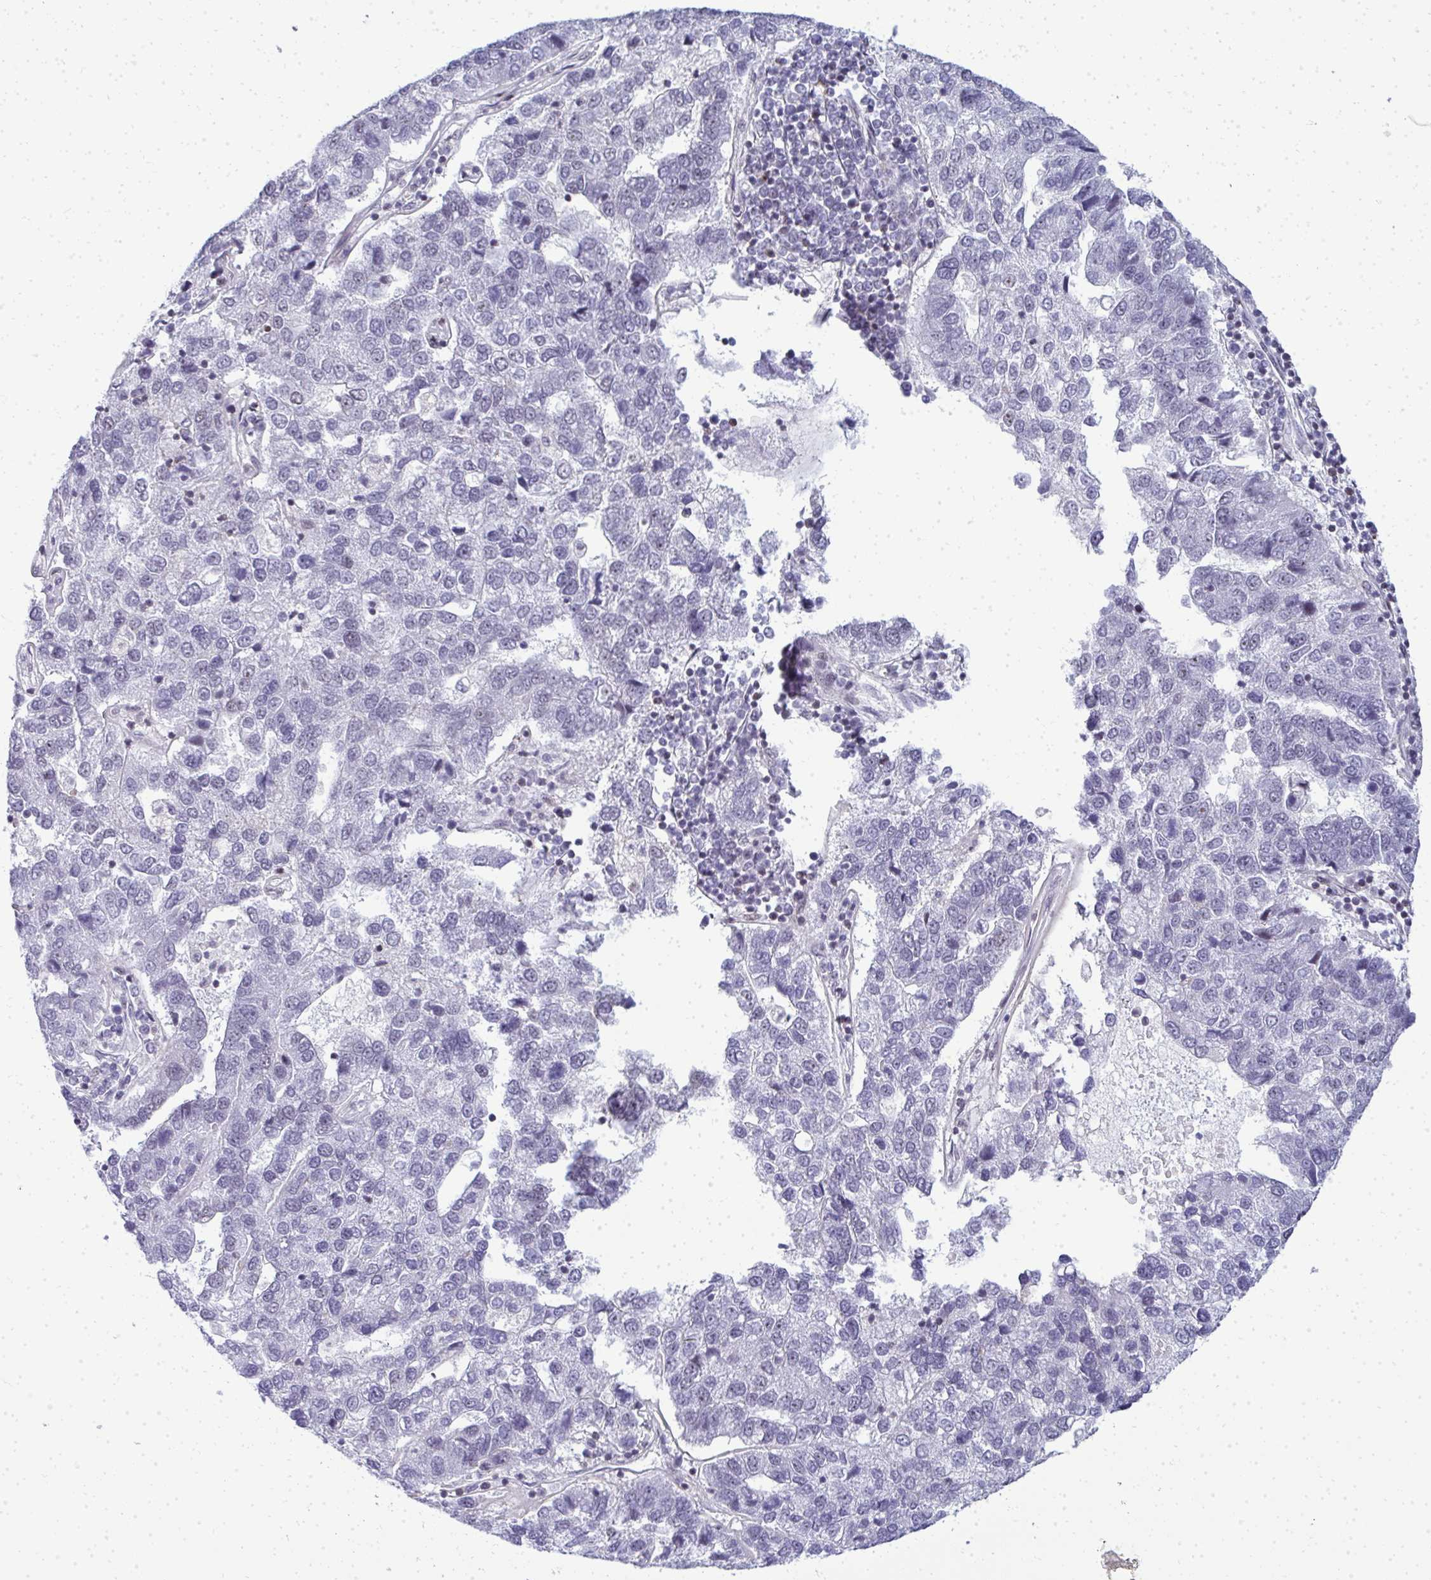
{"staining": {"intensity": "negative", "quantity": "none", "location": "none"}, "tissue": "pancreatic cancer", "cell_type": "Tumor cells", "image_type": "cancer", "snomed": [{"axis": "morphology", "description": "Adenocarcinoma, NOS"}, {"axis": "topography", "description": "Pancreas"}], "caption": "High magnification brightfield microscopy of adenocarcinoma (pancreatic) stained with DAB (3,3'-diaminobenzidine) (brown) and counterstained with hematoxylin (blue): tumor cells show no significant expression. Nuclei are stained in blue.", "gene": "SIRT7", "patient": {"sex": "female", "age": 61}}